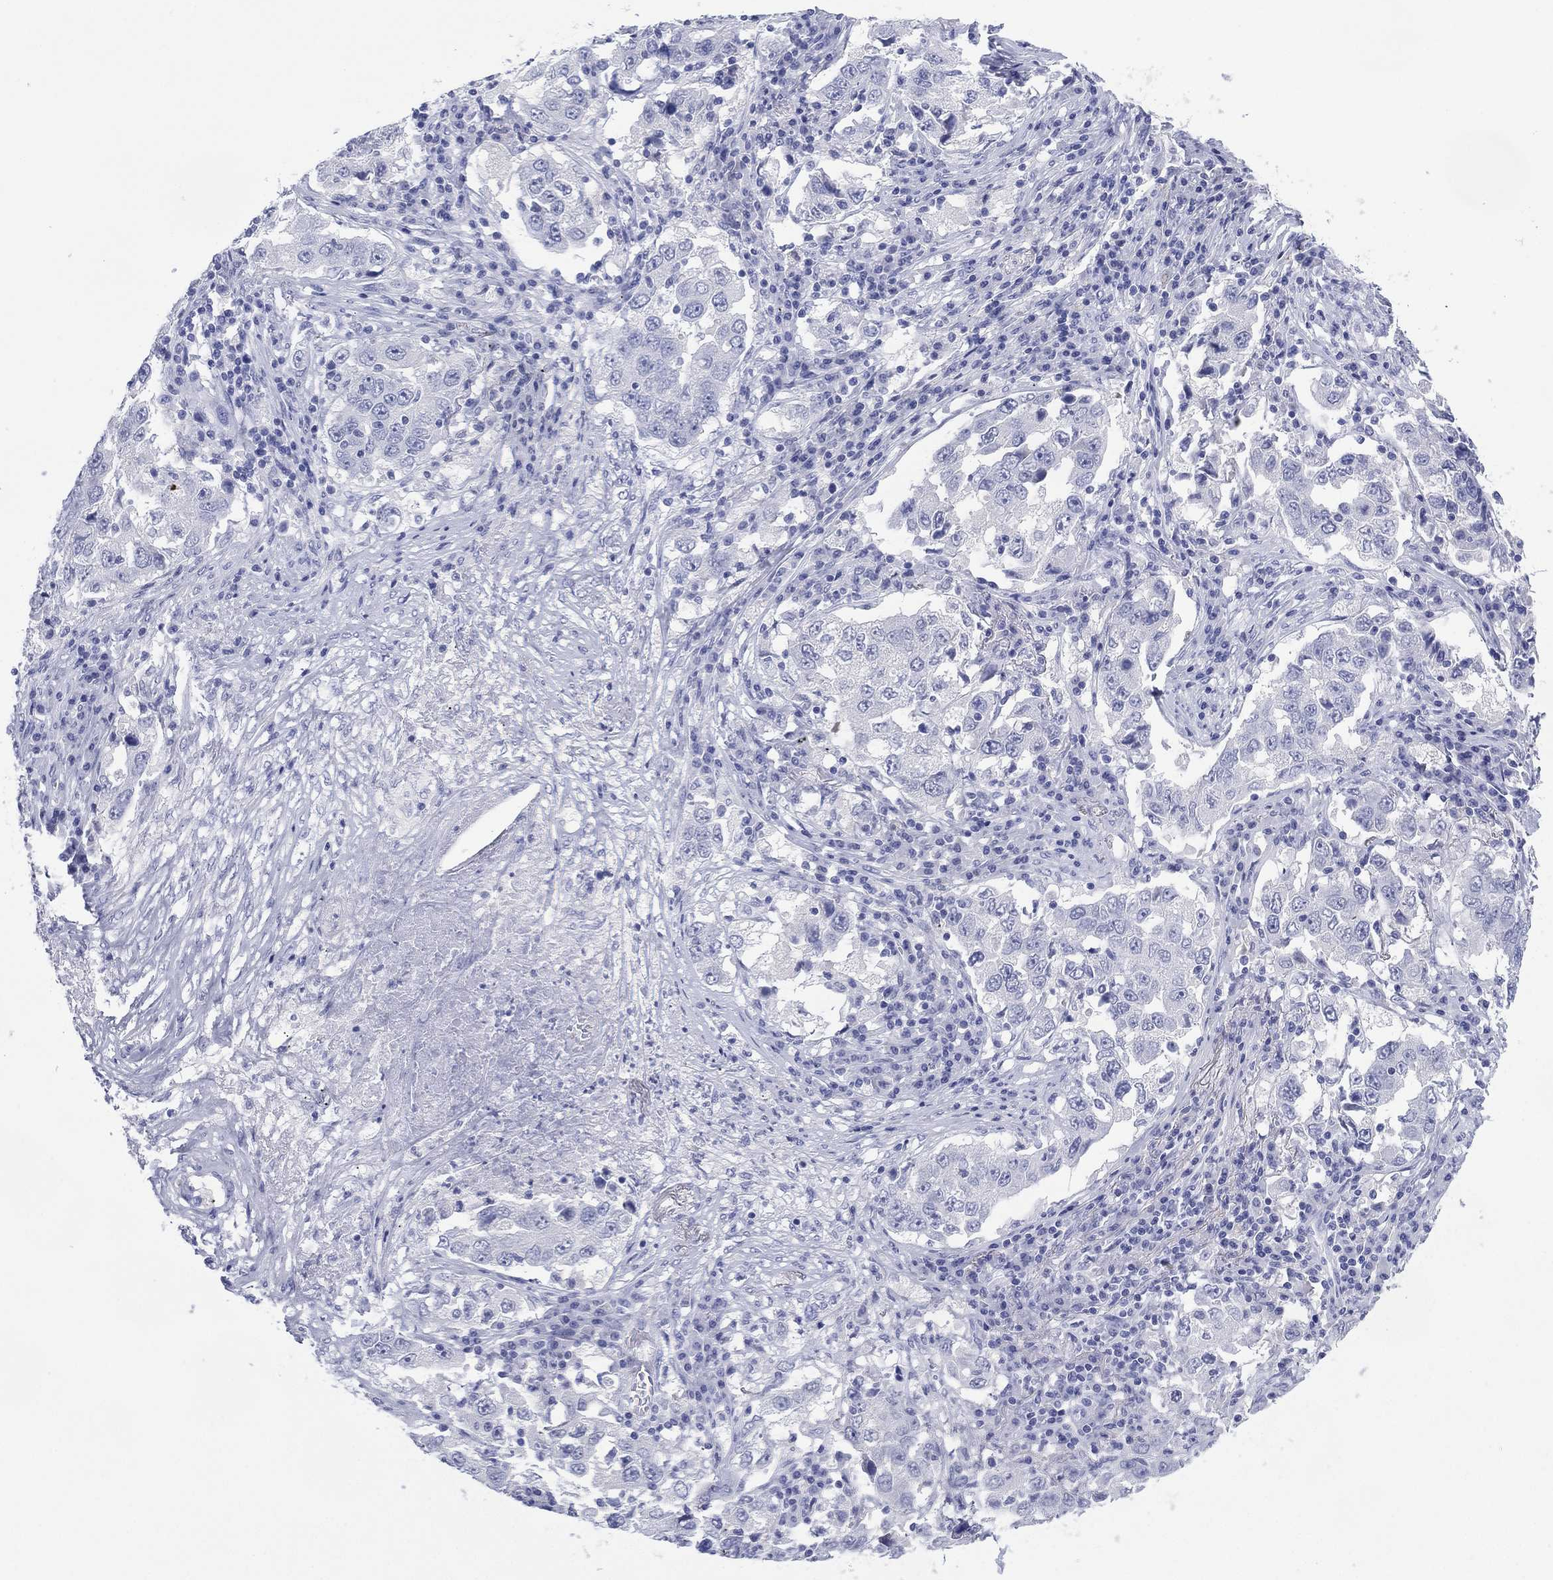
{"staining": {"intensity": "negative", "quantity": "none", "location": "none"}, "tissue": "lung cancer", "cell_type": "Tumor cells", "image_type": "cancer", "snomed": [{"axis": "morphology", "description": "Adenocarcinoma, NOS"}, {"axis": "topography", "description": "Lung"}], "caption": "Immunohistochemical staining of lung cancer demonstrates no significant expression in tumor cells. The staining is performed using DAB (3,3'-diaminobenzidine) brown chromogen with nuclei counter-stained in using hematoxylin.", "gene": "DSG1", "patient": {"sex": "male", "age": 73}}